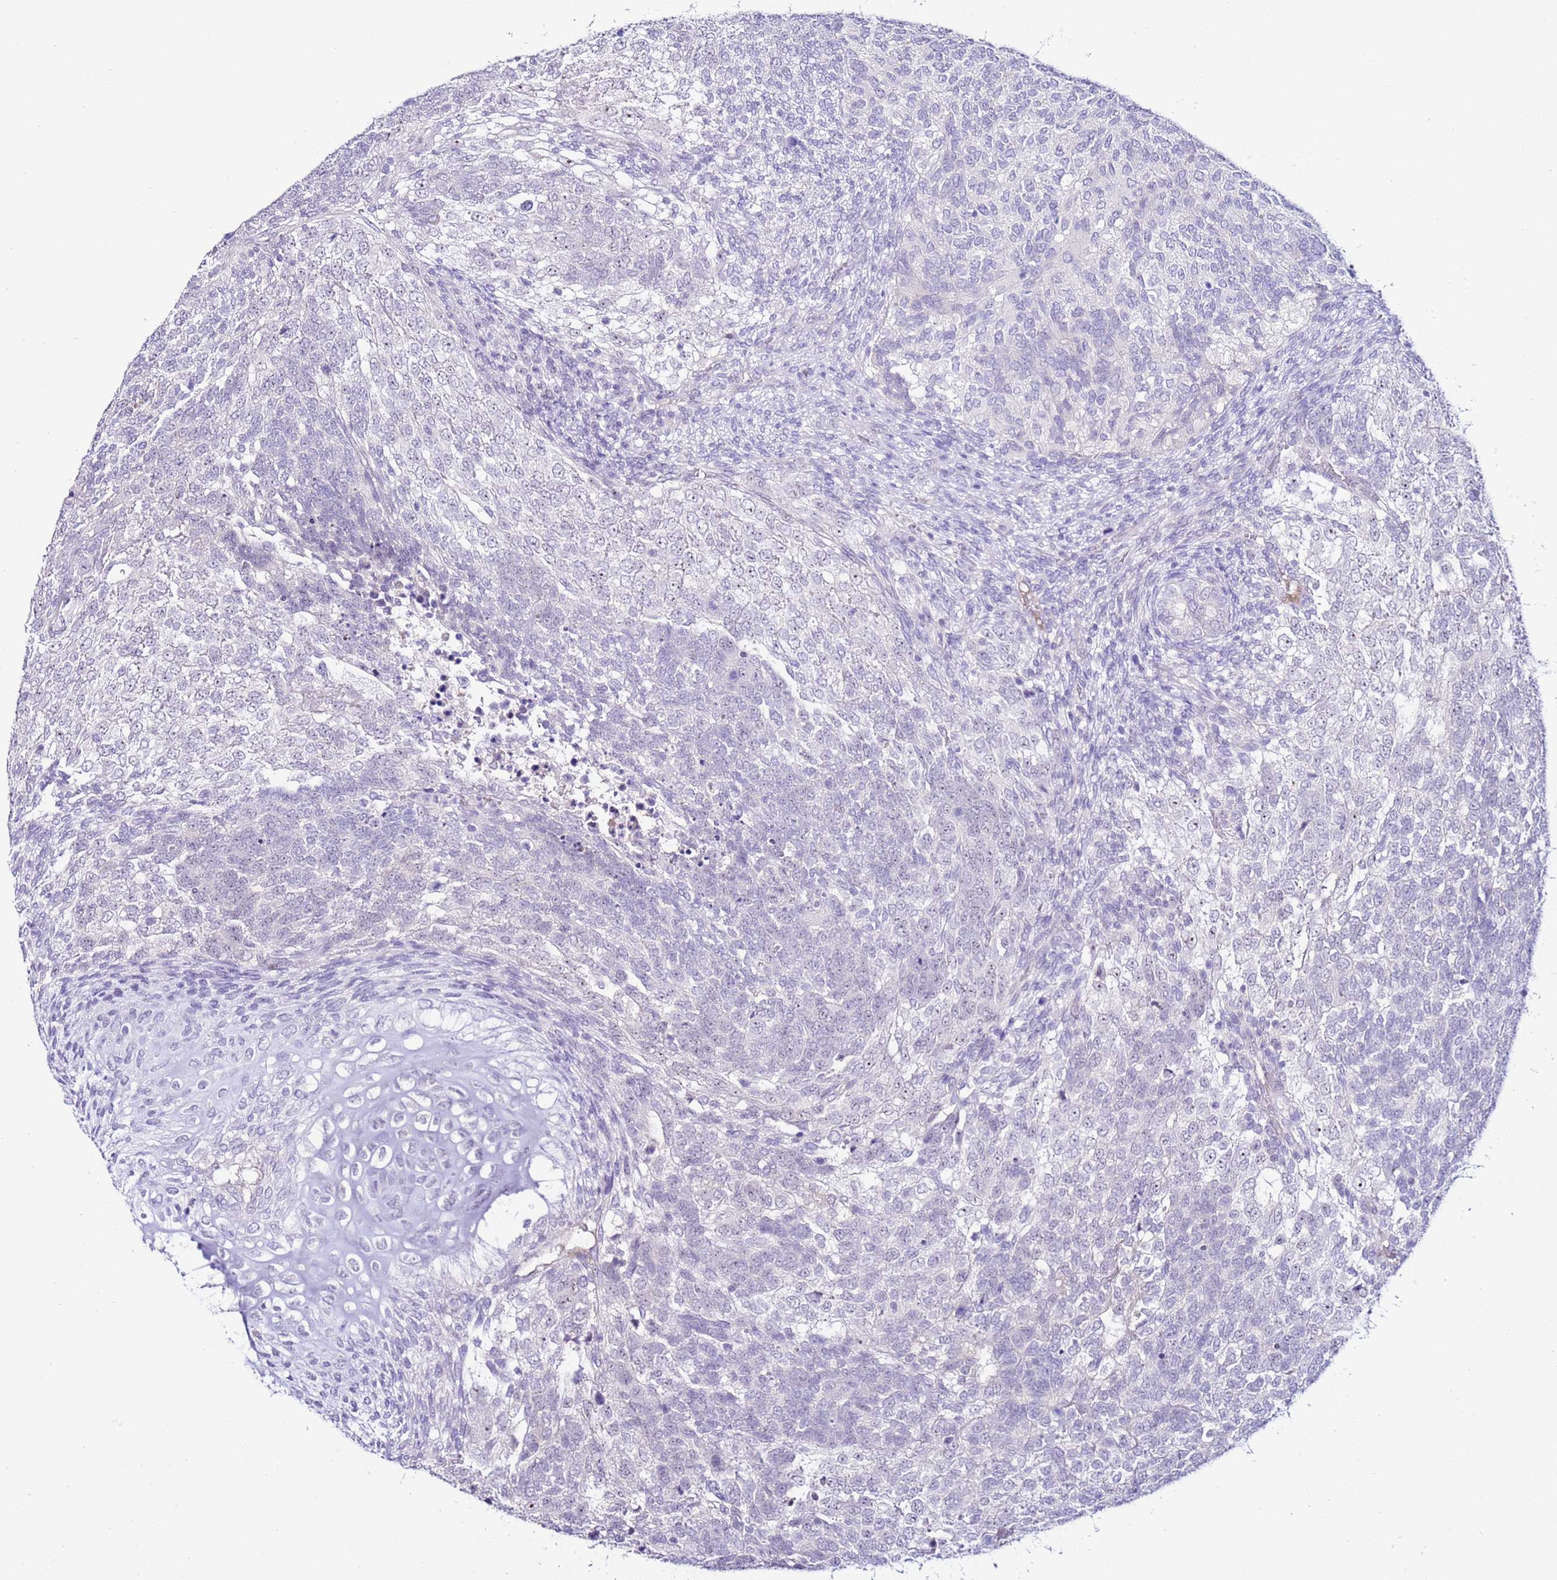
{"staining": {"intensity": "negative", "quantity": "none", "location": "none"}, "tissue": "testis cancer", "cell_type": "Tumor cells", "image_type": "cancer", "snomed": [{"axis": "morphology", "description": "Carcinoma, Embryonal, NOS"}, {"axis": "topography", "description": "Testis"}], "caption": "High magnification brightfield microscopy of testis cancer (embryonal carcinoma) stained with DAB (brown) and counterstained with hematoxylin (blue): tumor cells show no significant positivity.", "gene": "HGD", "patient": {"sex": "male", "age": 23}}